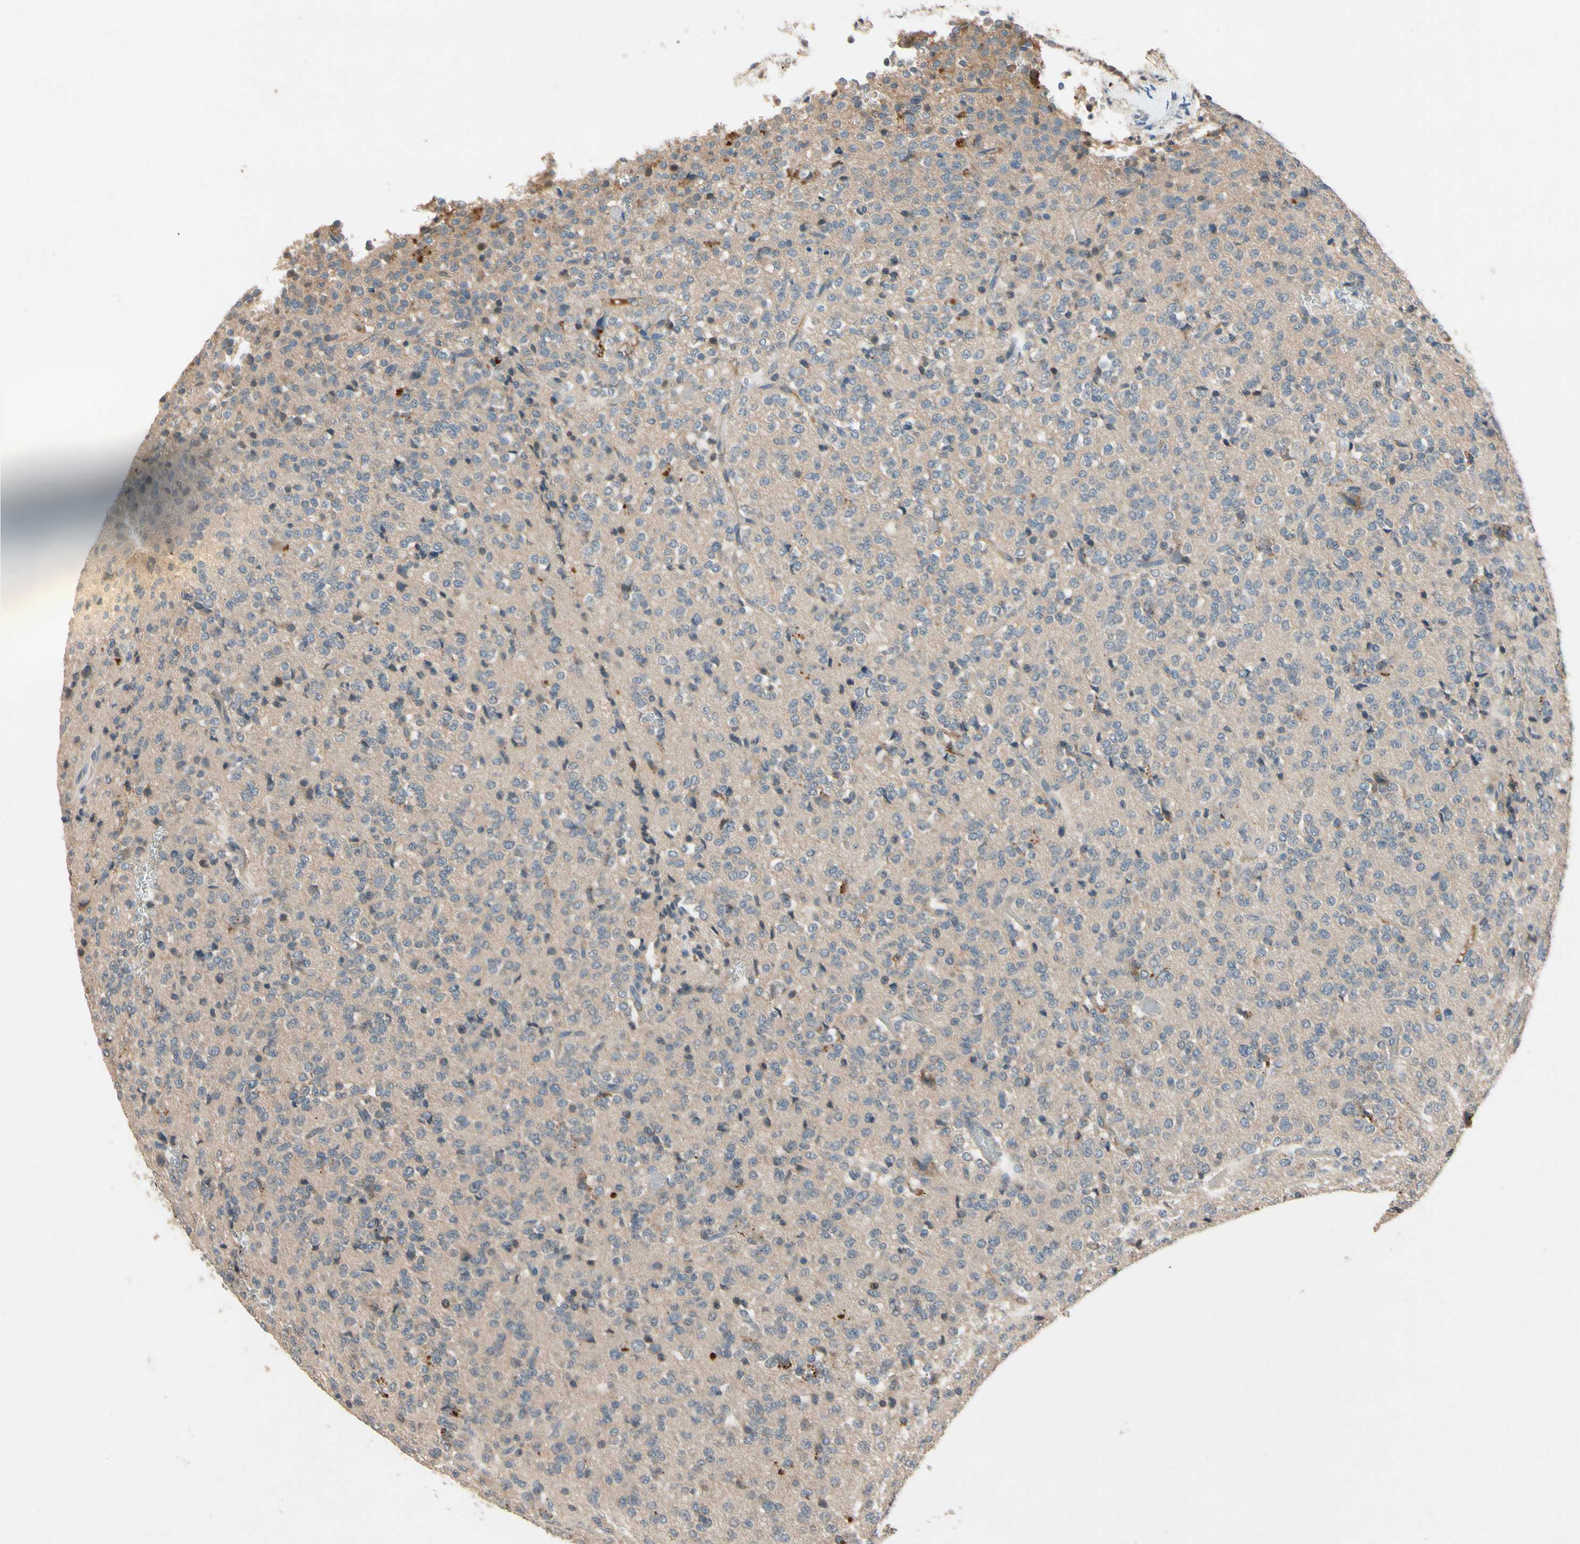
{"staining": {"intensity": "weak", "quantity": "<25%", "location": "cytoplasmic/membranous"}, "tissue": "glioma", "cell_type": "Tumor cells", "image_type": "cancer", "snomed": [{"axis": "morphology", "description": "Glioma, malignant, Low grade"}, {"axis": "topography", "description": "Brain"}], "caption": "The micrograph displays no significant expression in tumor cells of low-grade glioma (malignant).", "gene": "IL1RL1", "patient": {"sex": "male", "age": 38}}